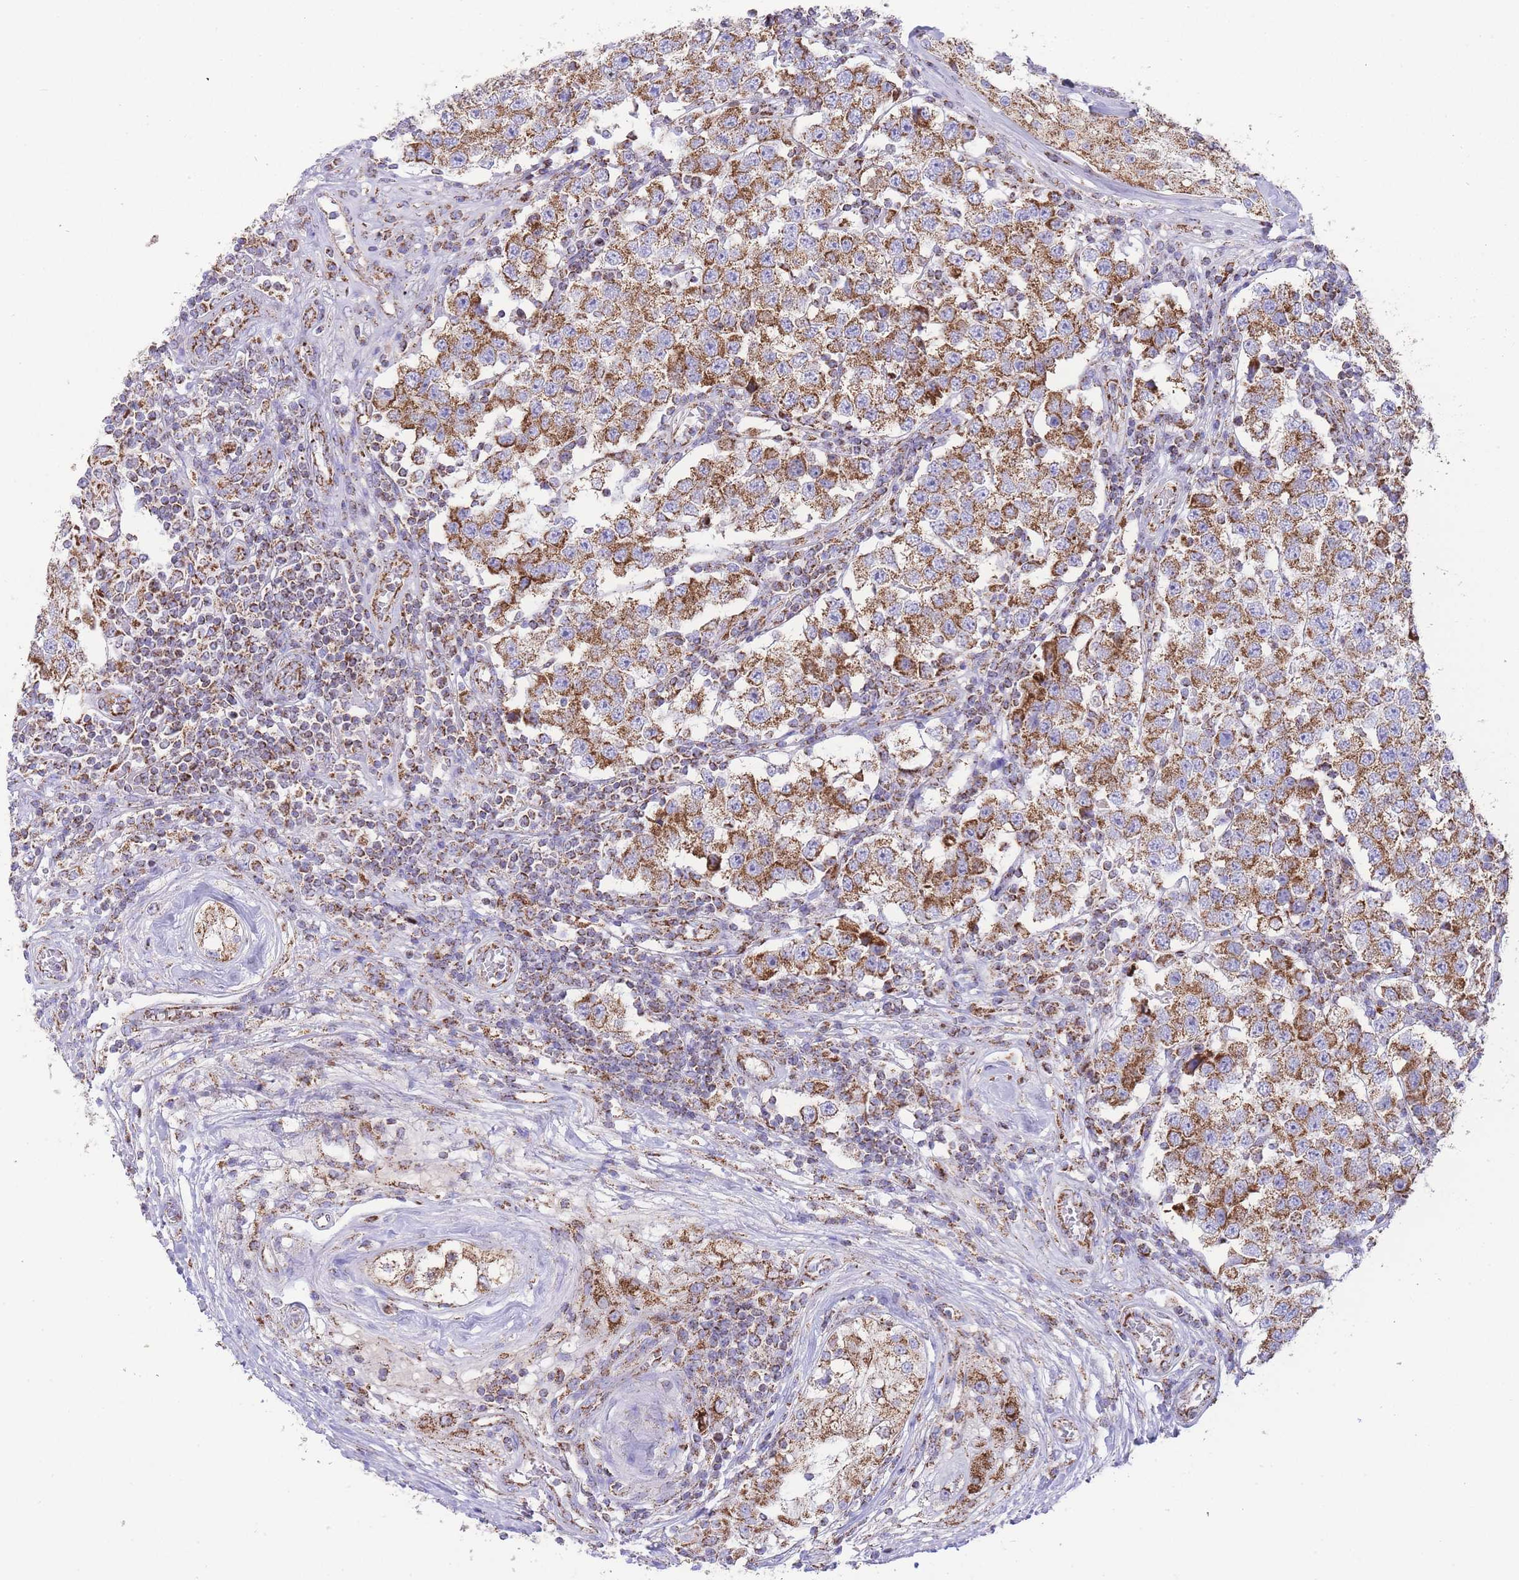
{"staining": {"intensity": "moderate", "quantity": ">75%", "location": "cytoplasmic/membranous"}, "tissue": "testis cancer", "cell_type": "Tumor cells", "image_type": "cancer", "snomed": [{"axis": "morphology", "description": "Seminoma, NOS"}, {"axis": "topography", "description": "Testis"}], "caption": "This is a histology image of IHC staining of testis cancer, which shows moderate staining in the cytoplasmic/membranous of tumor cells.", "gene": "GSTM1", "patient": {"sex": "male", "age": 34}}